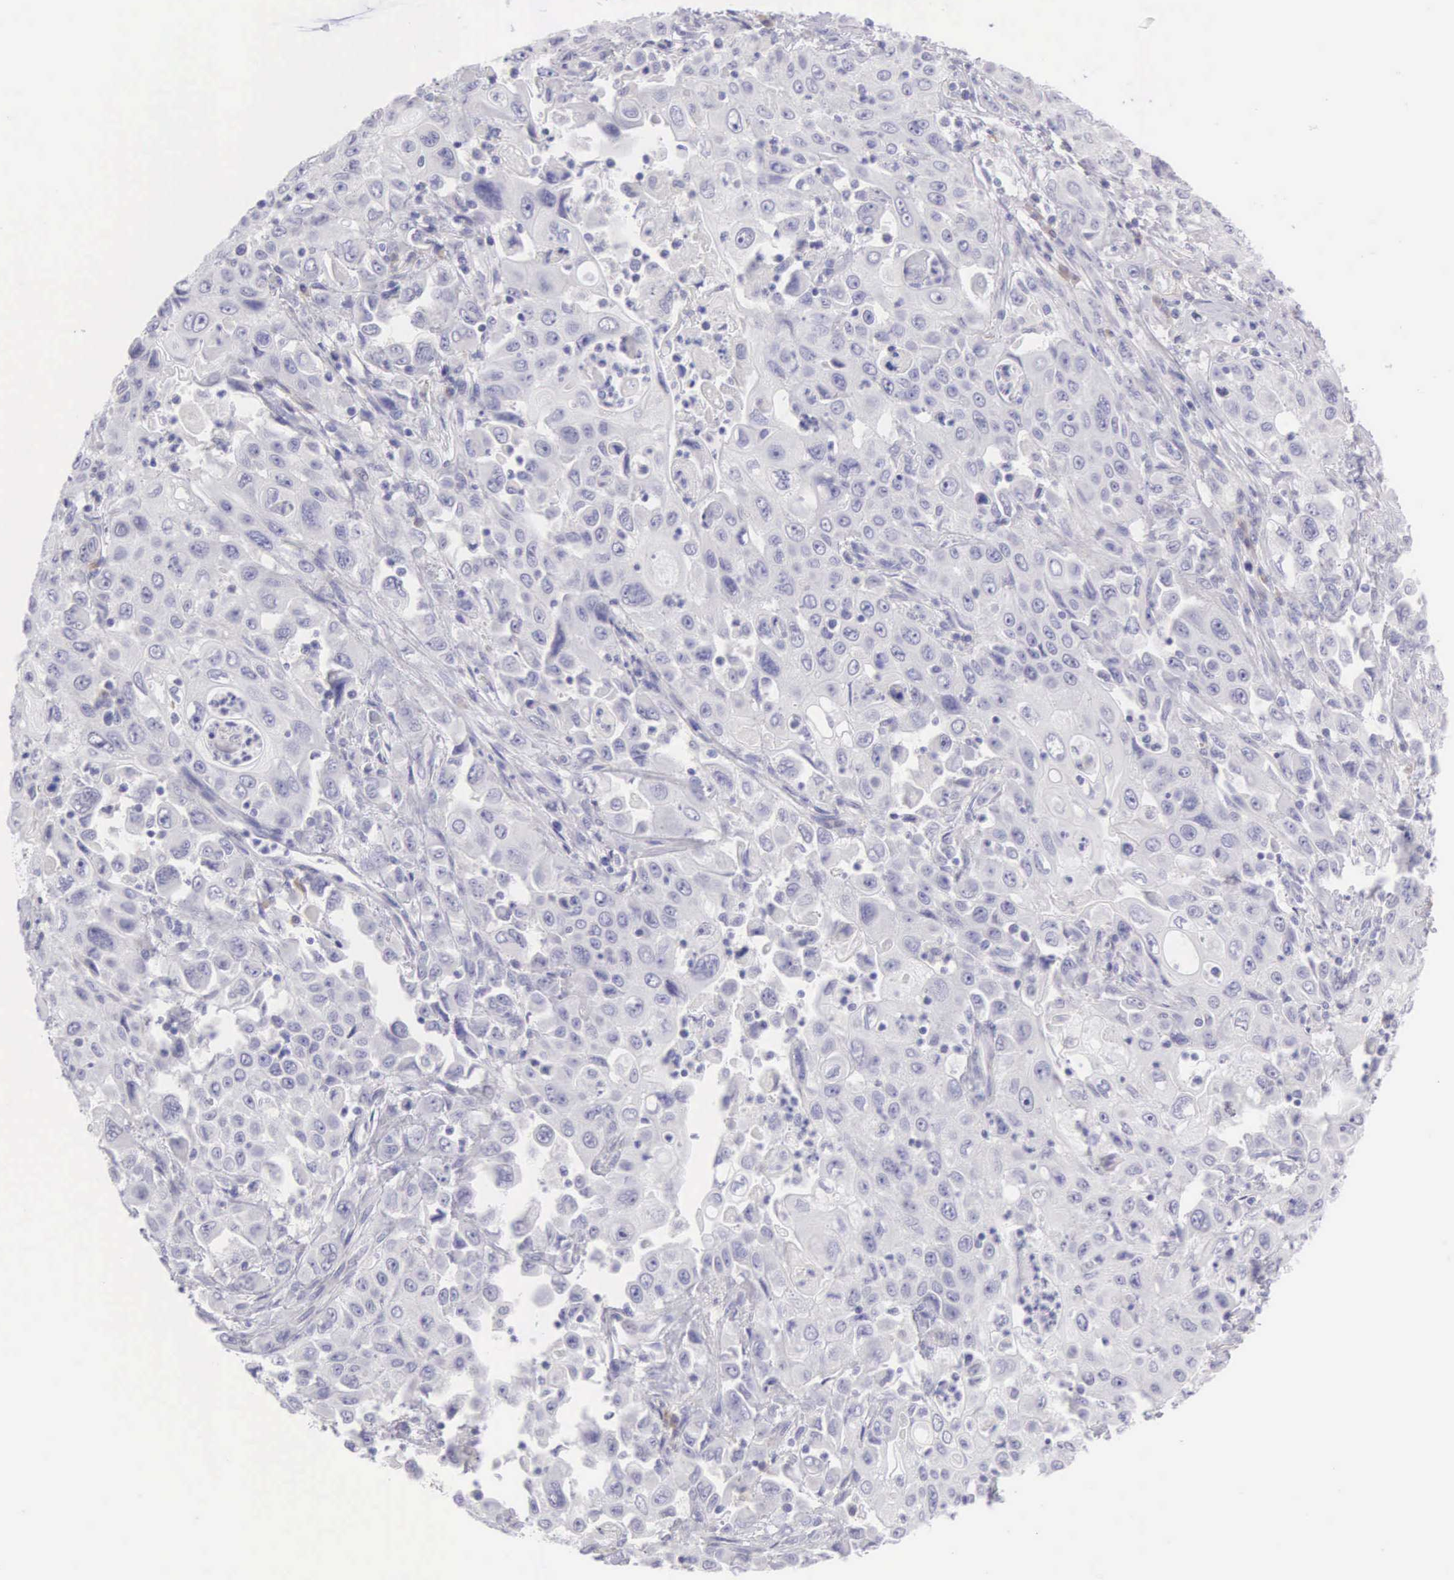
{"staining": {"intensity": "negative", "quantity": "none", "location": "none"}, "tissue": "pancreatic cancer", "cell_type": "Tumor cells", "image_type": "cancer", "snomed": [{"axis": "morphology", "description": "Adenocarcinoma, NOS"}, {"axis": "topography", "description": "Pancreas"}], "caption": "Histopathology image shows no protein staining in tumor cells of adenocarcinoma (pancreatic) tissue.", "gene": "ARFGAP3", "patient": {"sex": "male", "age": 70}}